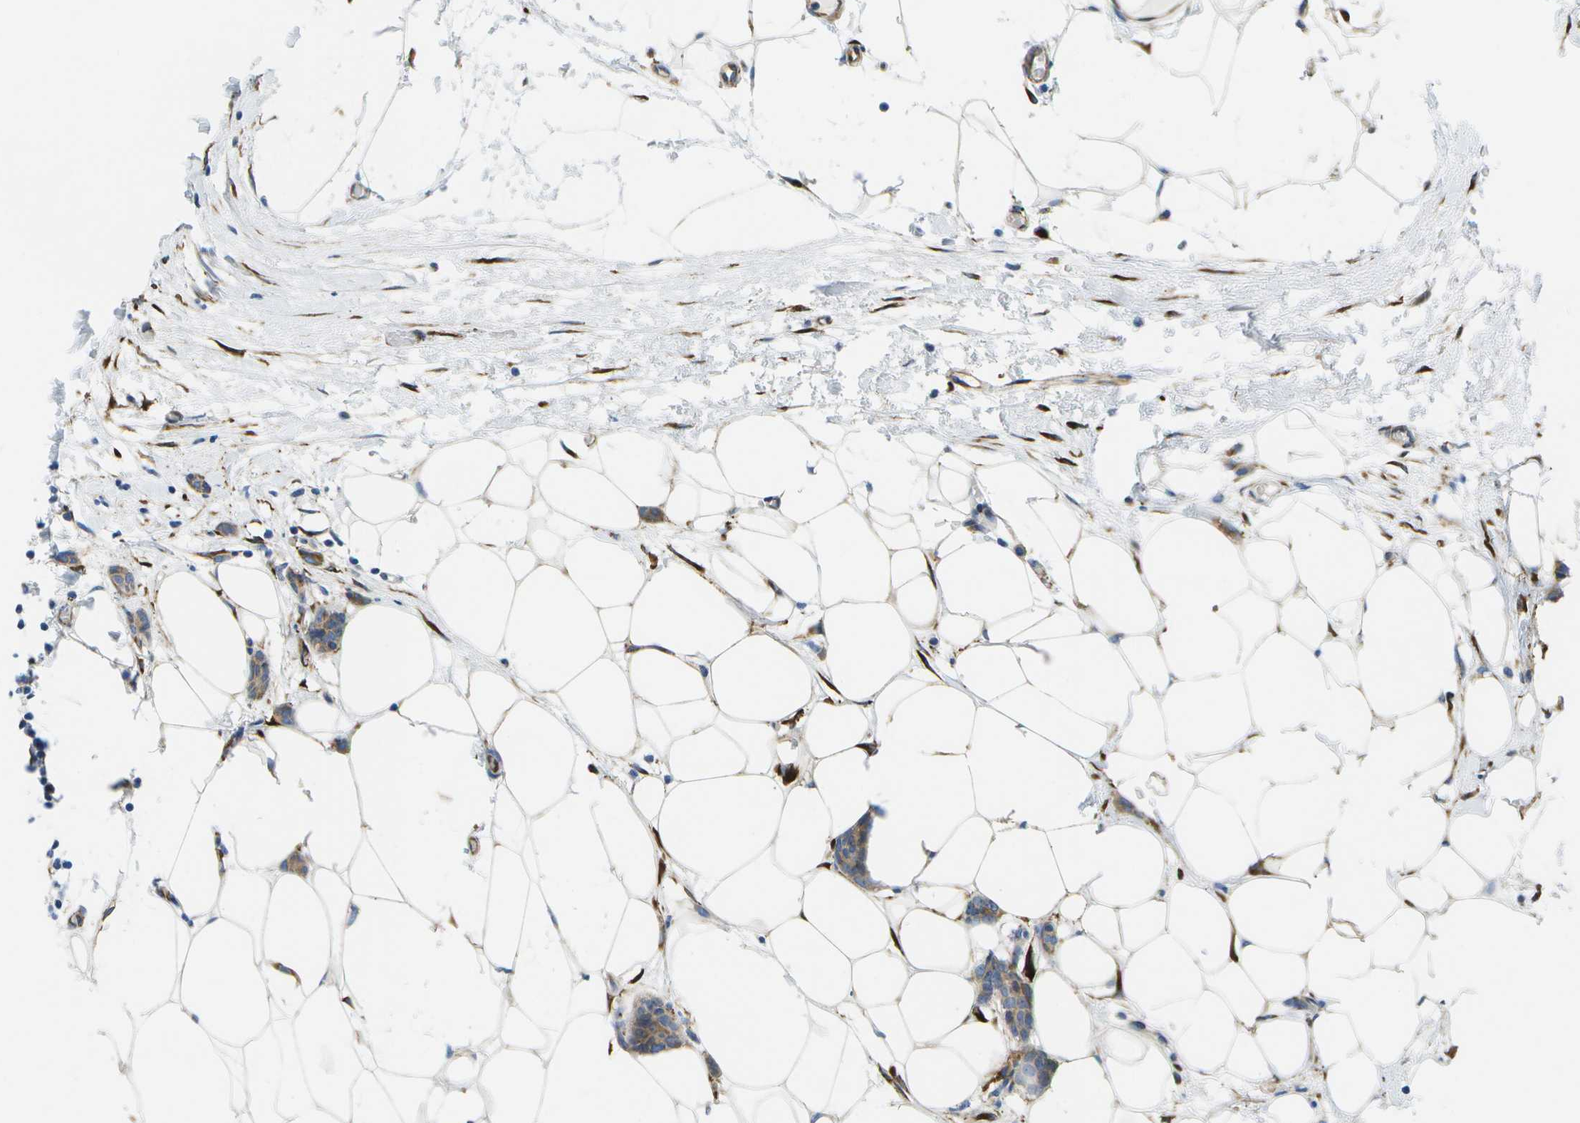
{"staining": {"intensity": "moderate", "quantity": ">75%", "location": "cytoplasmic/membranous"}, "tissue": "breast cancer", "cell_type": "Tumor cells", "image_type": "cancer", "snomed": [{"axis": "morphology", "description": "Lobular carcinoma"}, {"axis": "topography", "description": "Skin"}, {"axis": "topography", "description": "Breast"}], "caption": "High-power microscopy captured an IHC photomicrograph of lobular carcinoma (breast), revealing moderate cytoplasmic/membranous staining in about >75% of tumor cells. (DAB = brown stain, brightfield microscopy at high magnification).", "gene": "ZDHHC17", "patient": {"sex": "female", "age": 46}}